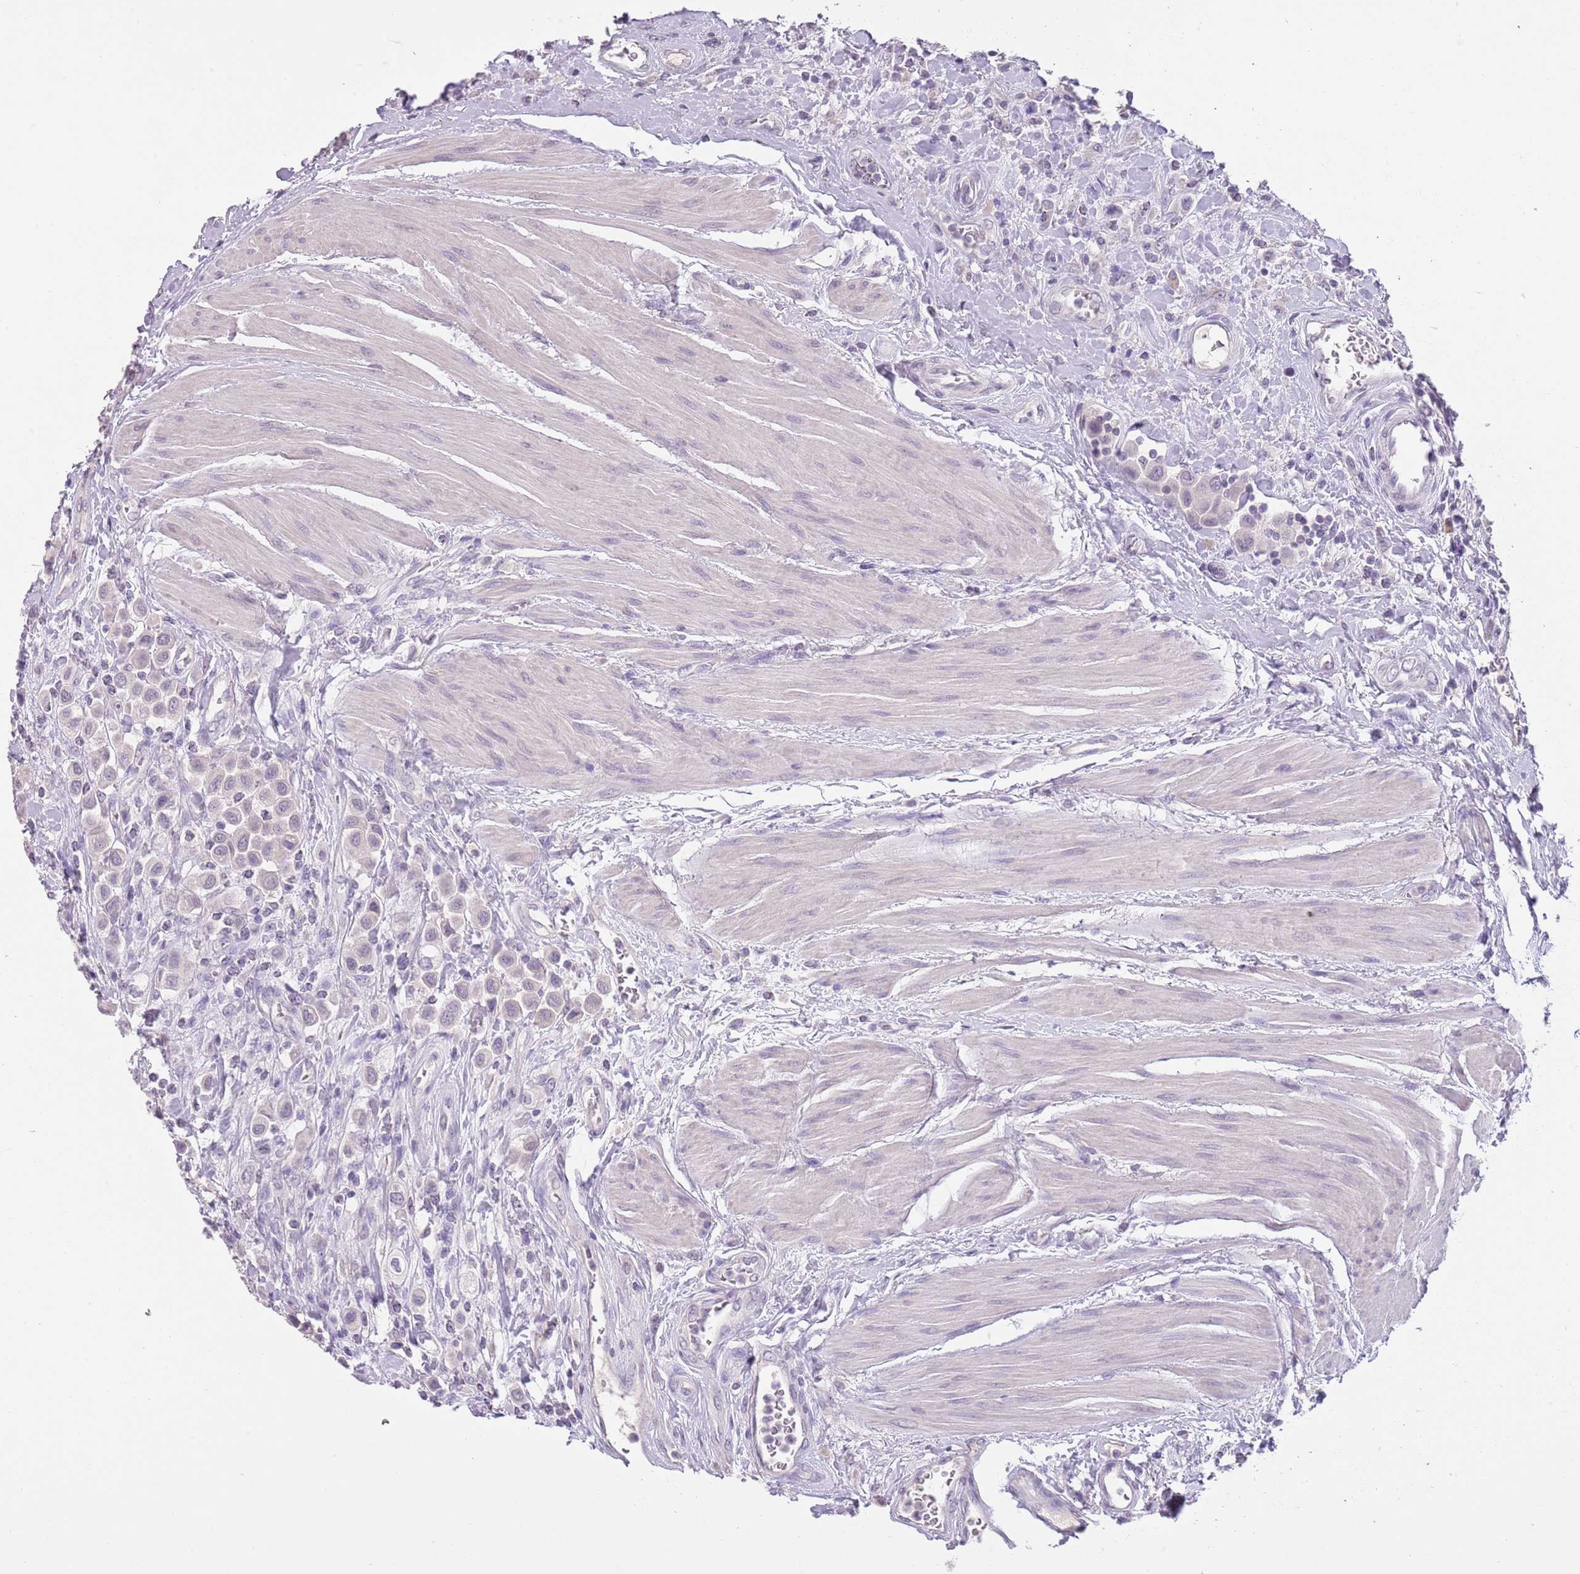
{"staining": {"intensity": "negative", "quantity": "none", "location": "none"}, "tissue": "urothelial cancer", "cell_type": "Tumor cells", "image_type": "cancer", "snomed": [{"axis": "morphology", "description": "Urothelial carcinoma, High grade"}, {"axis": "topography", "description": "Urinary bladder"}], "caption": "A photomicrograph of human urothelial cancer is negative for staining in tumor cells.", "gene": "SLC35E3", "patient": {"sex": "male", "age": 50}}